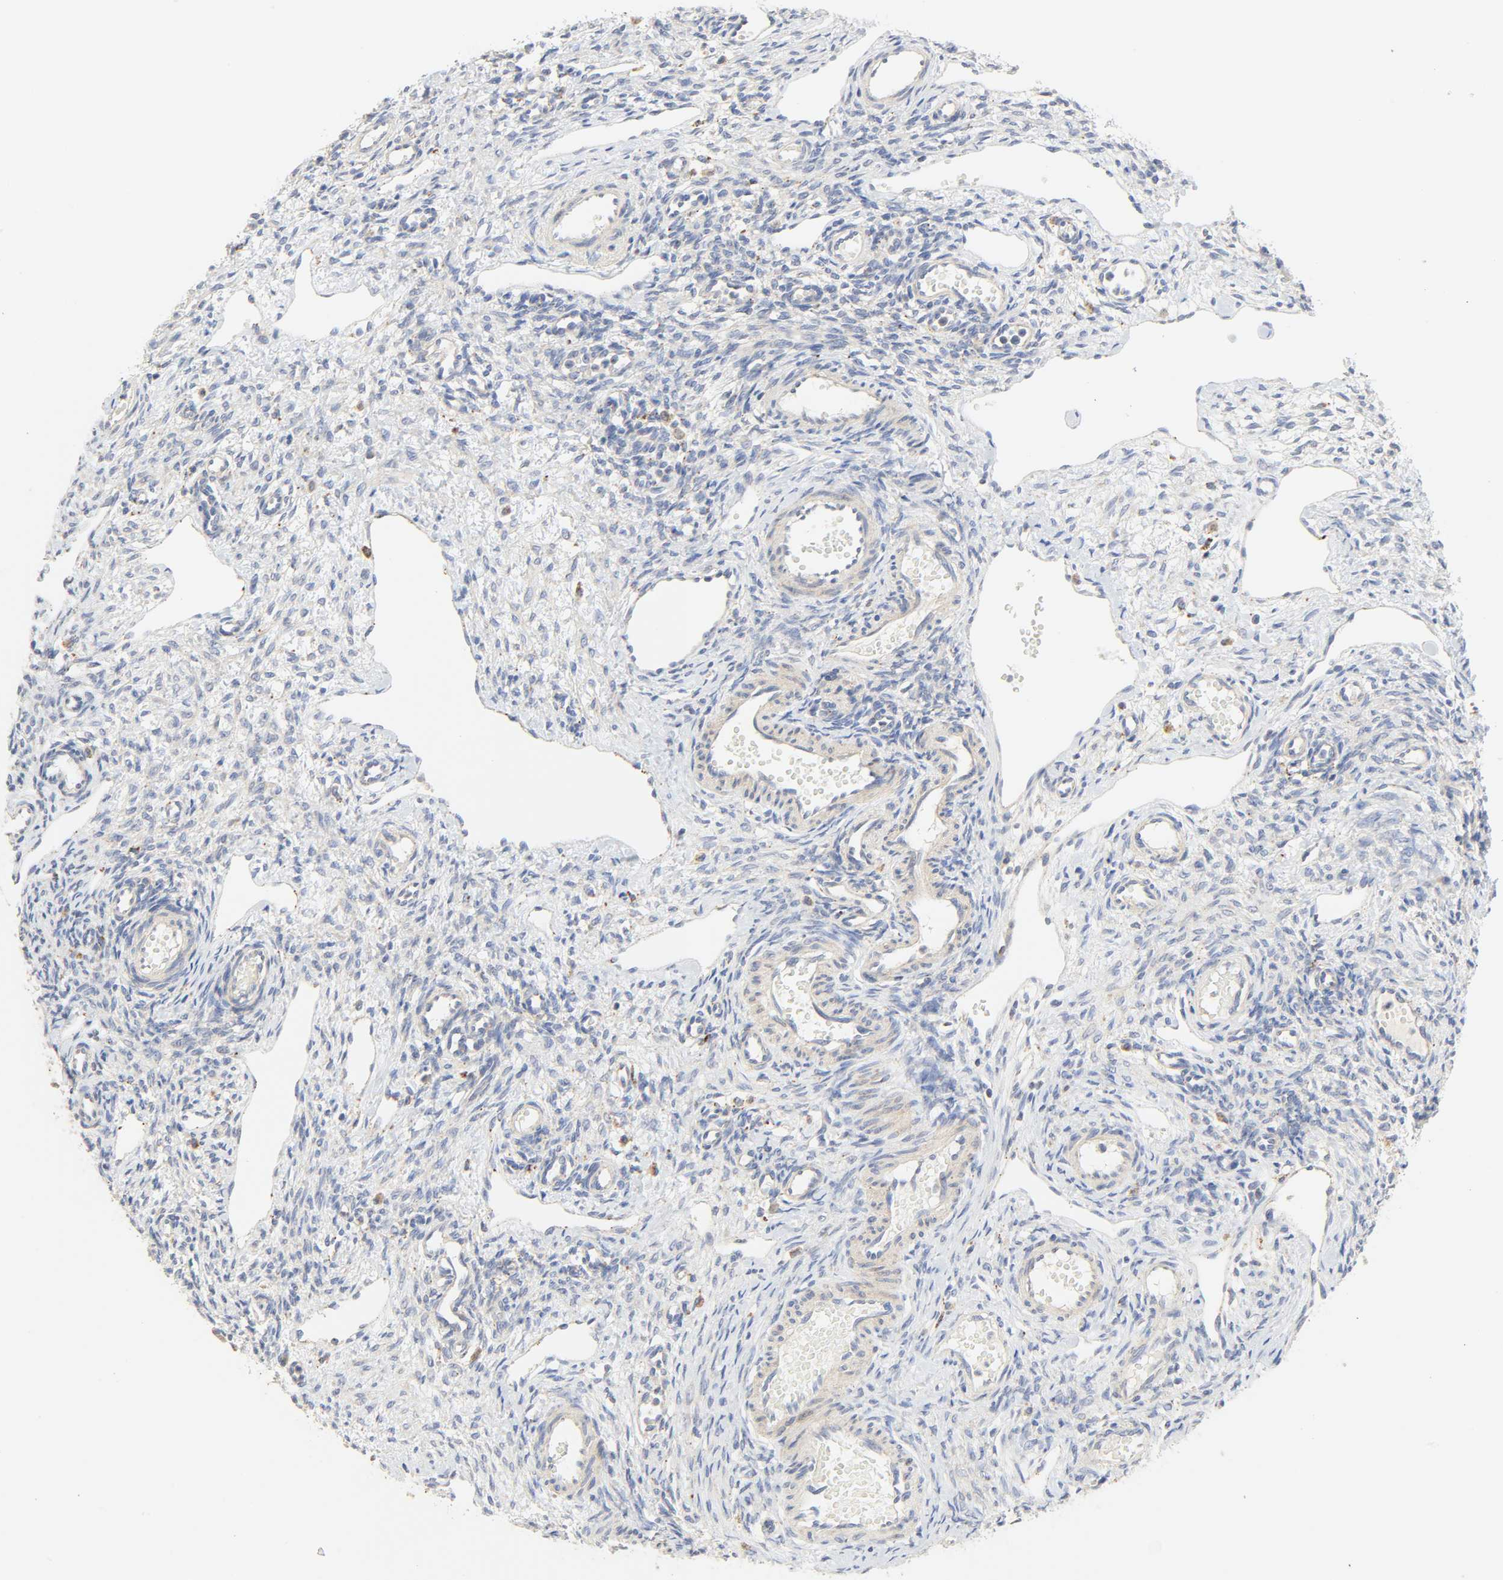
{"staining": {"intensity": "negative", "quantity": "none", "location": "none"}, "tissue": "ovary", "cell_type": "Ovarian stroma cells", "image_type": "normal", "snomed": [{"axis": "morphology", "description": "Normal tissue, NOS"}, {"axis": "topography", "description": "Ovary"}], "caption": "Ovarian stroma cells show no significant expression in benign ovary. The staining was performed using DAB (3,3'-diaminobenzidine) to visualize the protein expression in brown, while the nuclei were stained in blue with hematoxylin (Magnification: 20x).", "gene": "CAMK2A", "patient": {"sex": "female", "age": 33}}